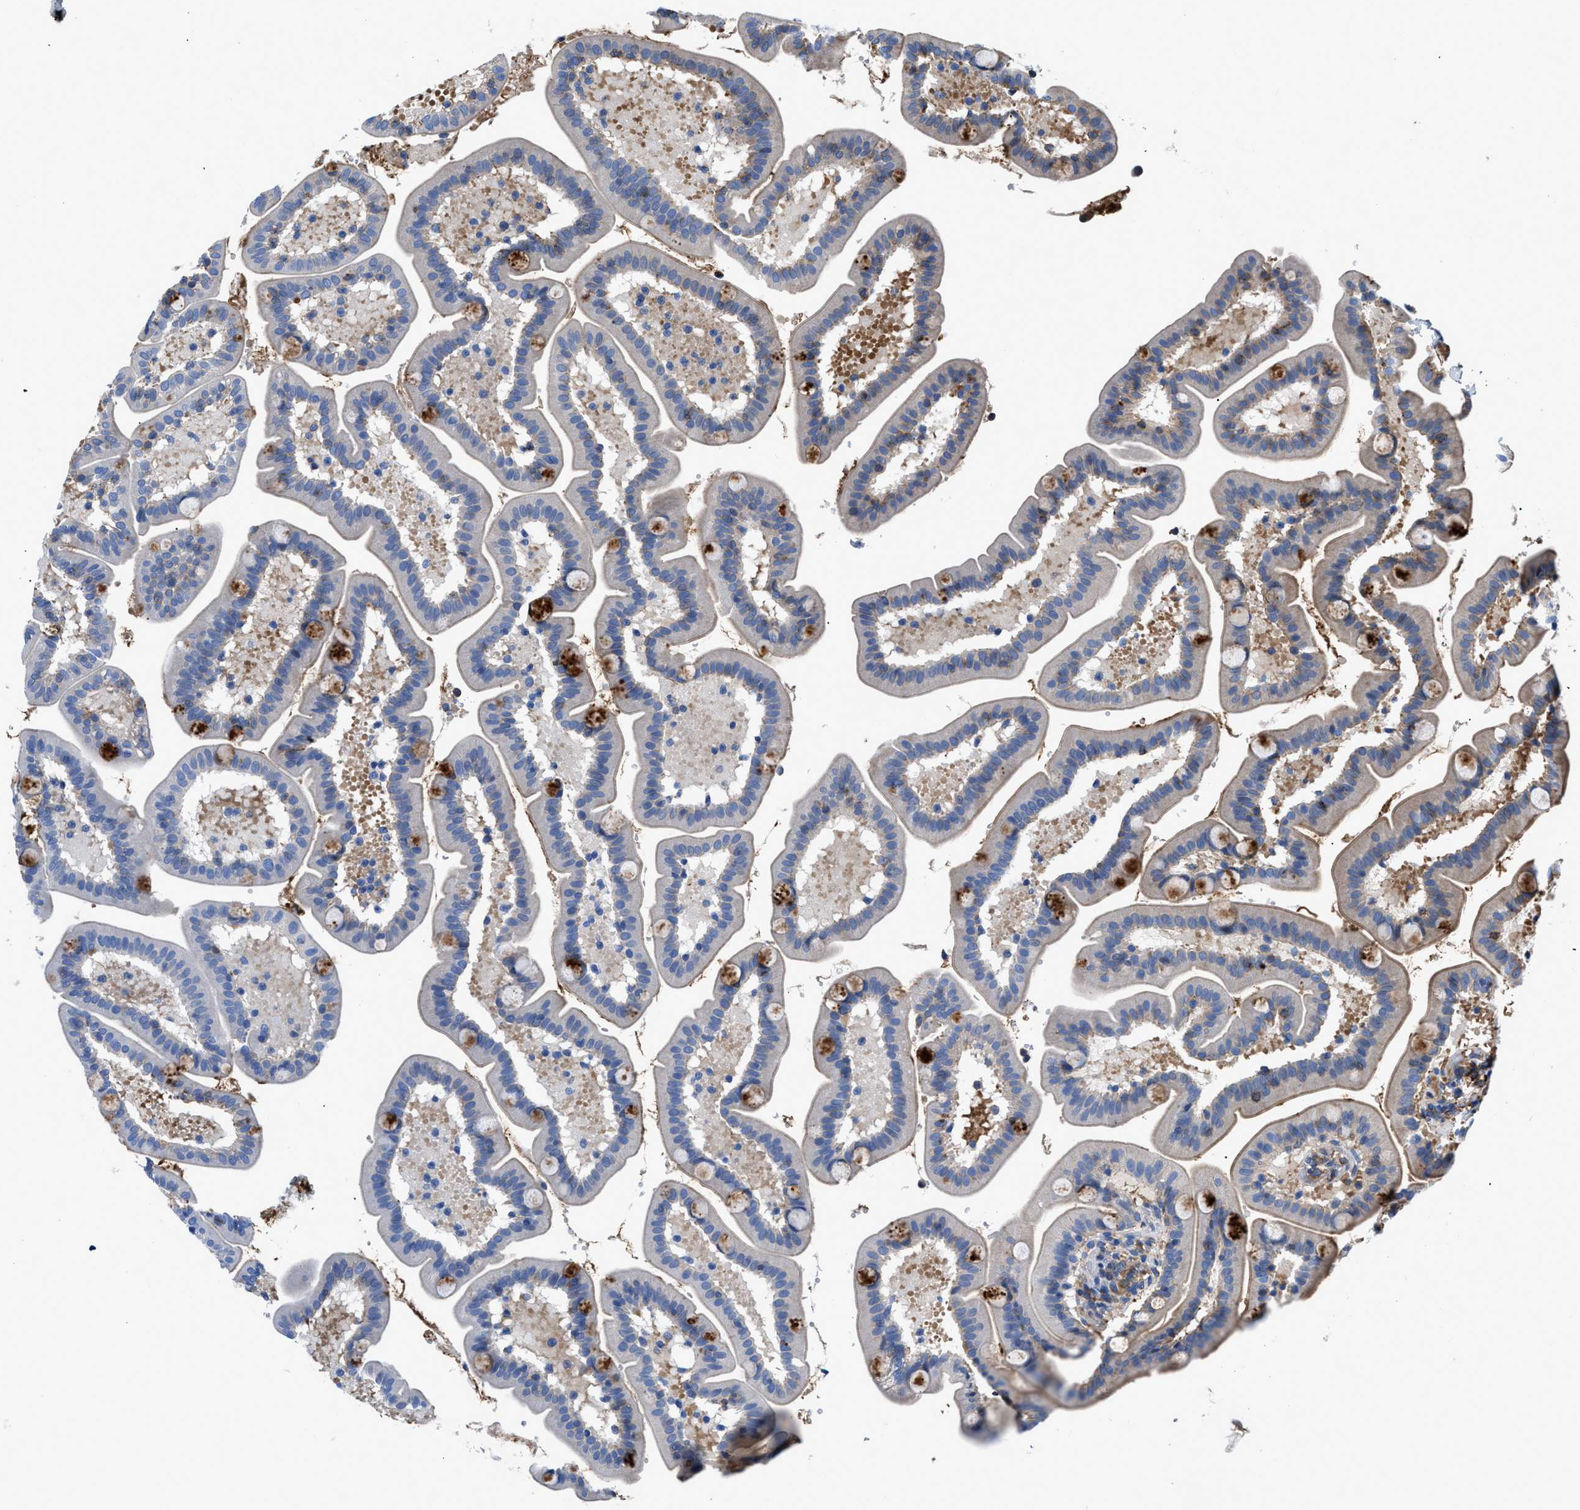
{"staining": {"intensity": "strong", "quantity": "<25%", "location": "cytoplasmic/membranous"}, "tissue": "duodenum", "cell_type": "Glandular cells", "image_type": "normal", "snomed": [{"axis": "morphology", "description": "Normal tissue, NOS"}, {"axis": "topography", "description": "Duodenum"}], "caption": "Immunohistochemical staining of normal duodenum reveals medium levels of strong cytoplasmic/membranous positivity in about <25% of glandular cells. (DAB IHC, brown staining for protein, blue staining for nuclei).", "gene": "ATP6V0D1", "patient": {"sex": "male", "age": 54}}